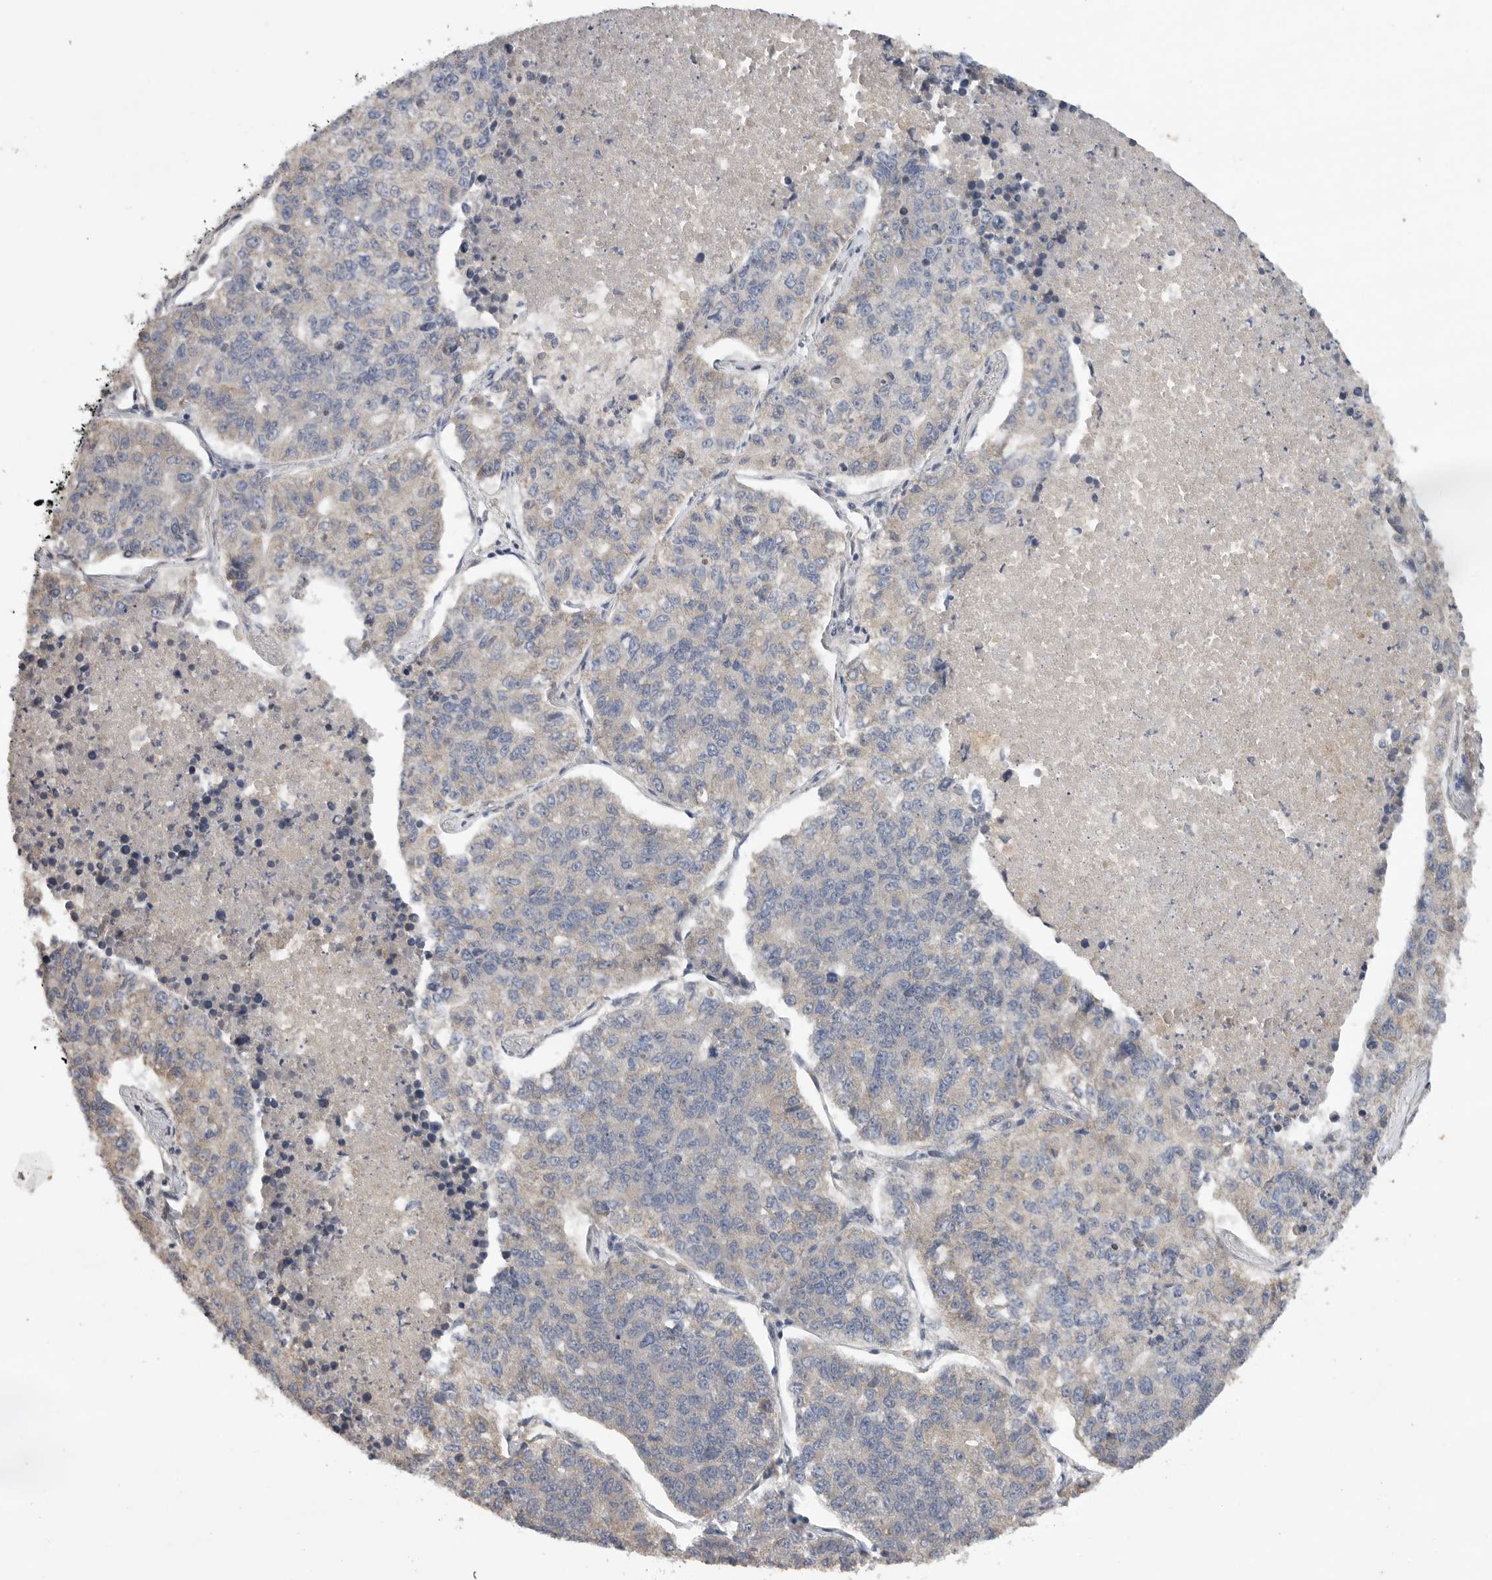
{"staining": {"intensity": "negative", "quantity": "none", "location": "none"}, "tissue": "lung cancer", "cell_type": "Tumor cells", "image_type": "cancer", "snomed": [{"axis": "morphology", "description": "Adenocarcinoma, NOS"}, {"axis": "topography", "description": "Lung"}], "caption": "A histopathology image of lung adenocarcinoma stained for a protein exhibits no brown staining in tumor cells.", "gene": "EDEM3", "patient": {"sex": "male", "age": 49}}